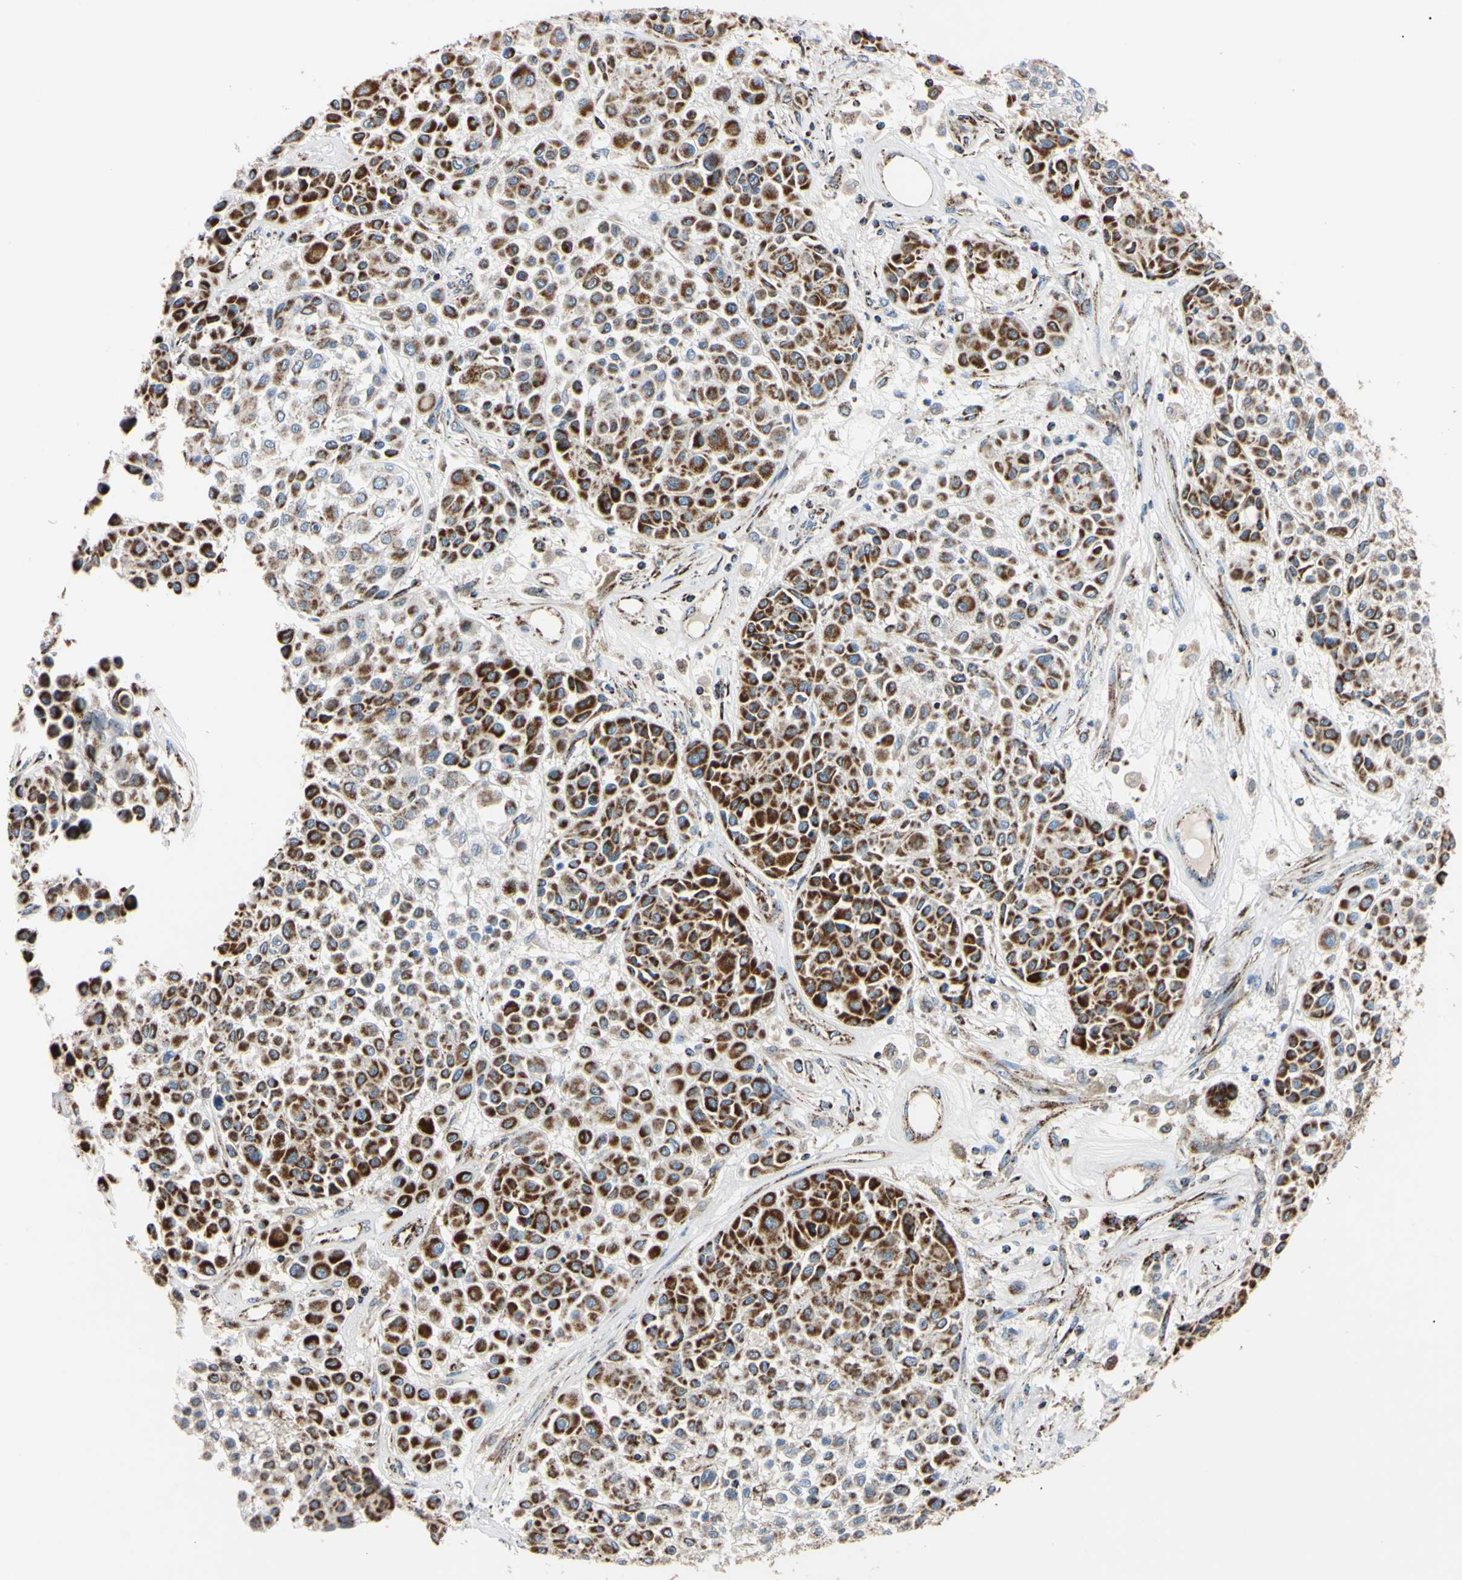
{"staining": {"intensity": "strong", "quantity": ">75%", "location": "cytoplasmic/membranous"}, "tissue": "melanoma", "cell_type": "Tumor cells", "image_type": "cancer", "snomed": [{"axis": "morphology", "description": "Malignant melanoma, Metastatic site"}, {"axis": "topography", "description": "Soft tissue"}], "caption": "The immunohistochemical stain labels strong cytoplasmic/membranous positivity in tumor cells of melanoma tissue.", "gene": "CLPP", "patient": {"sex": "male", "age": 41}}